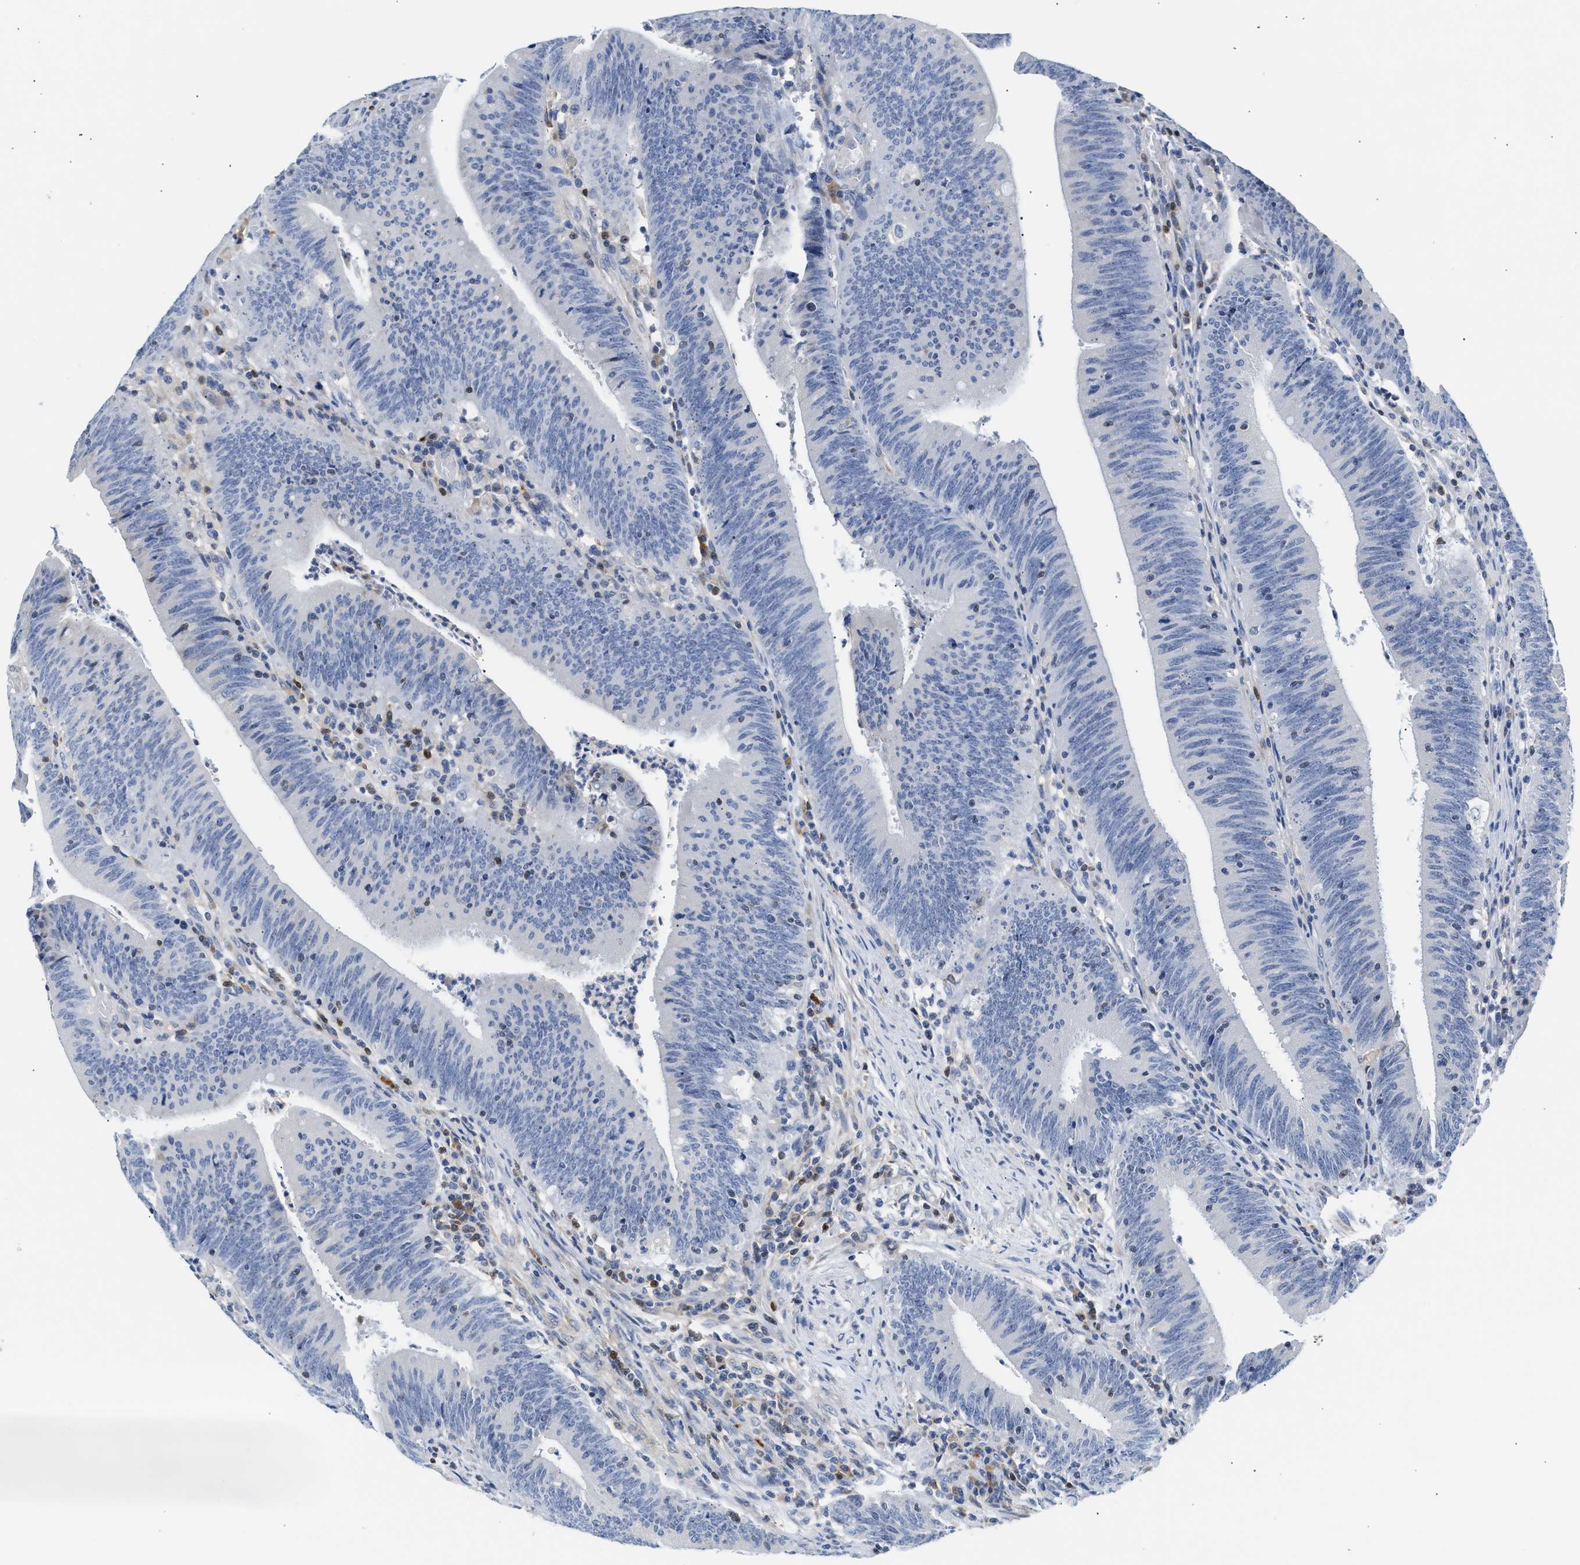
{"staining": {"intensity": "negative", "quantity": "none", "location": "none"}, "tissue": "colorectal cancer", "cell_type": "Tumor cells", "image_type": "cancer", "snomed": [{"axis": "morphology", "description": "Normal tissue, NOS"}, {"axis": "morphology", "description": "Adenocarcinoma, NOS"}, {"axis": "topography", "description": "Rectum"}], "caption": "High magnification brightfield microscopy of colorectal cancer stained with DAB (3,3'-diaminobenzidine) (brown) and counterstained with hematoxylin (blue): tumor cells show no significant staining. The staining is performed using DAB brown chromogen with nuclei counter-stained in using hematoxylin.", "gene": "SLIT2", "patient": {"sex": "female", "age": 66}}